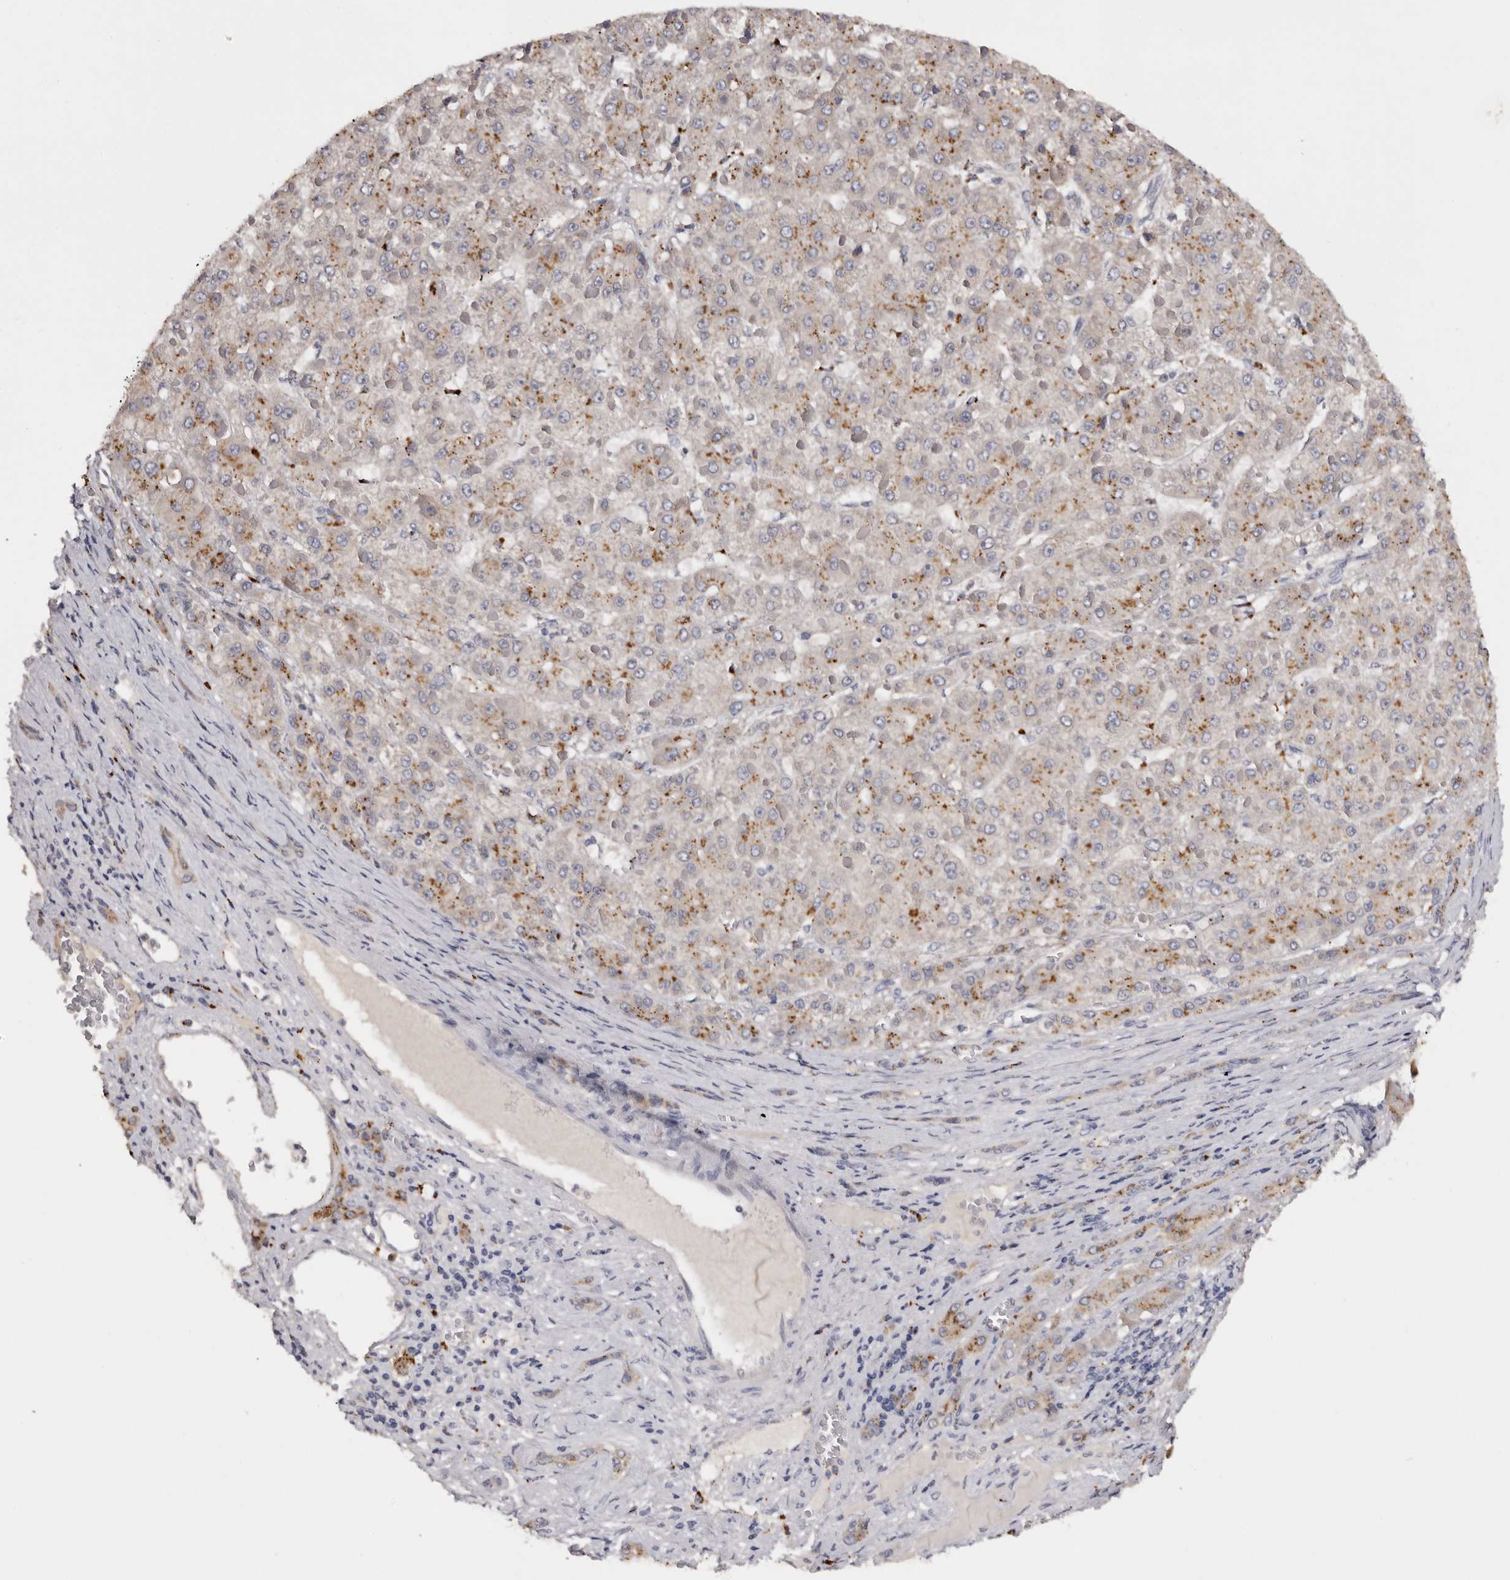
{"staining": {"intensity": "moderate", "quantity": "25%-75%", "location": "cytoplasmic/membranous"}, "tissue": "liver cancer", "cell_type": "Tumor cells", "image_type": "cancer", "snomed": [{"axis": "morphology", "description": "Carcinoma, Hepatocellular, NOS"}, {"axis": "topography", "description": "Liver"}], "caption": "IHC histopathology image of hepatocellular carcinoma (liver) stained for a protein (brown), which shows medium levels of moderate cytoplasmic/membranous positivity in about 25%-75% of tumor cells.", "gene": "DAP", "patient": {"sex": "female", "age": 73}}